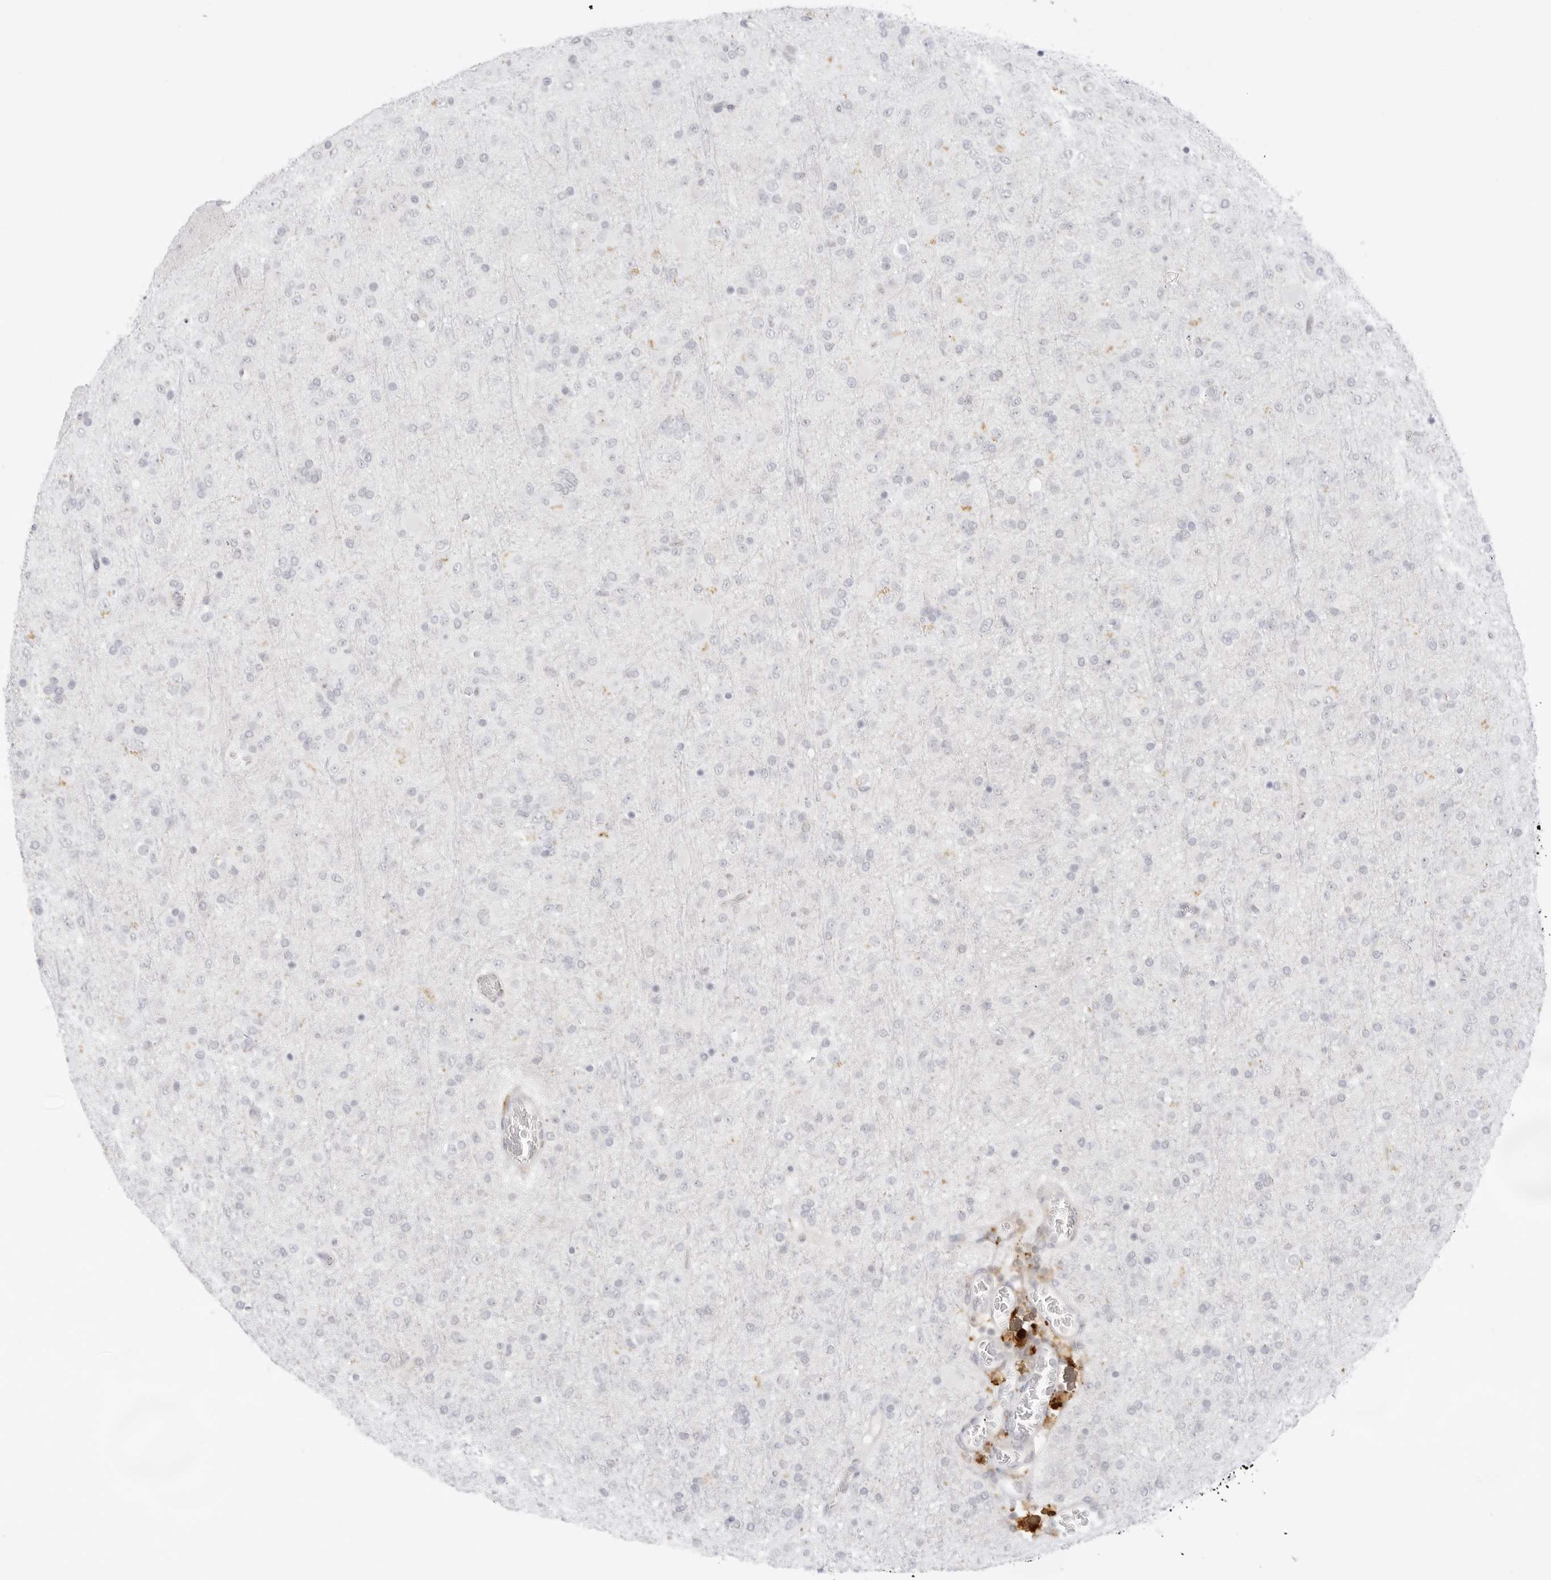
{"staining": {"intensity": "negative", "quantity": "none", "location": "none"}, "tissue": "glioma", "cell_type": "Tumor cells", "image_type": "cancer", "snomed": [{"axis": "morphology", "description": "Glioma, malignant, Low grade"}, {"axis": "topography", "description": "Brain"}], "caption": "Tumor cells are negative for protein expression in human malignant low-grade glioma.", "gene": "TNFRSF14", "patient": {"sex": "male", "age": 65}}